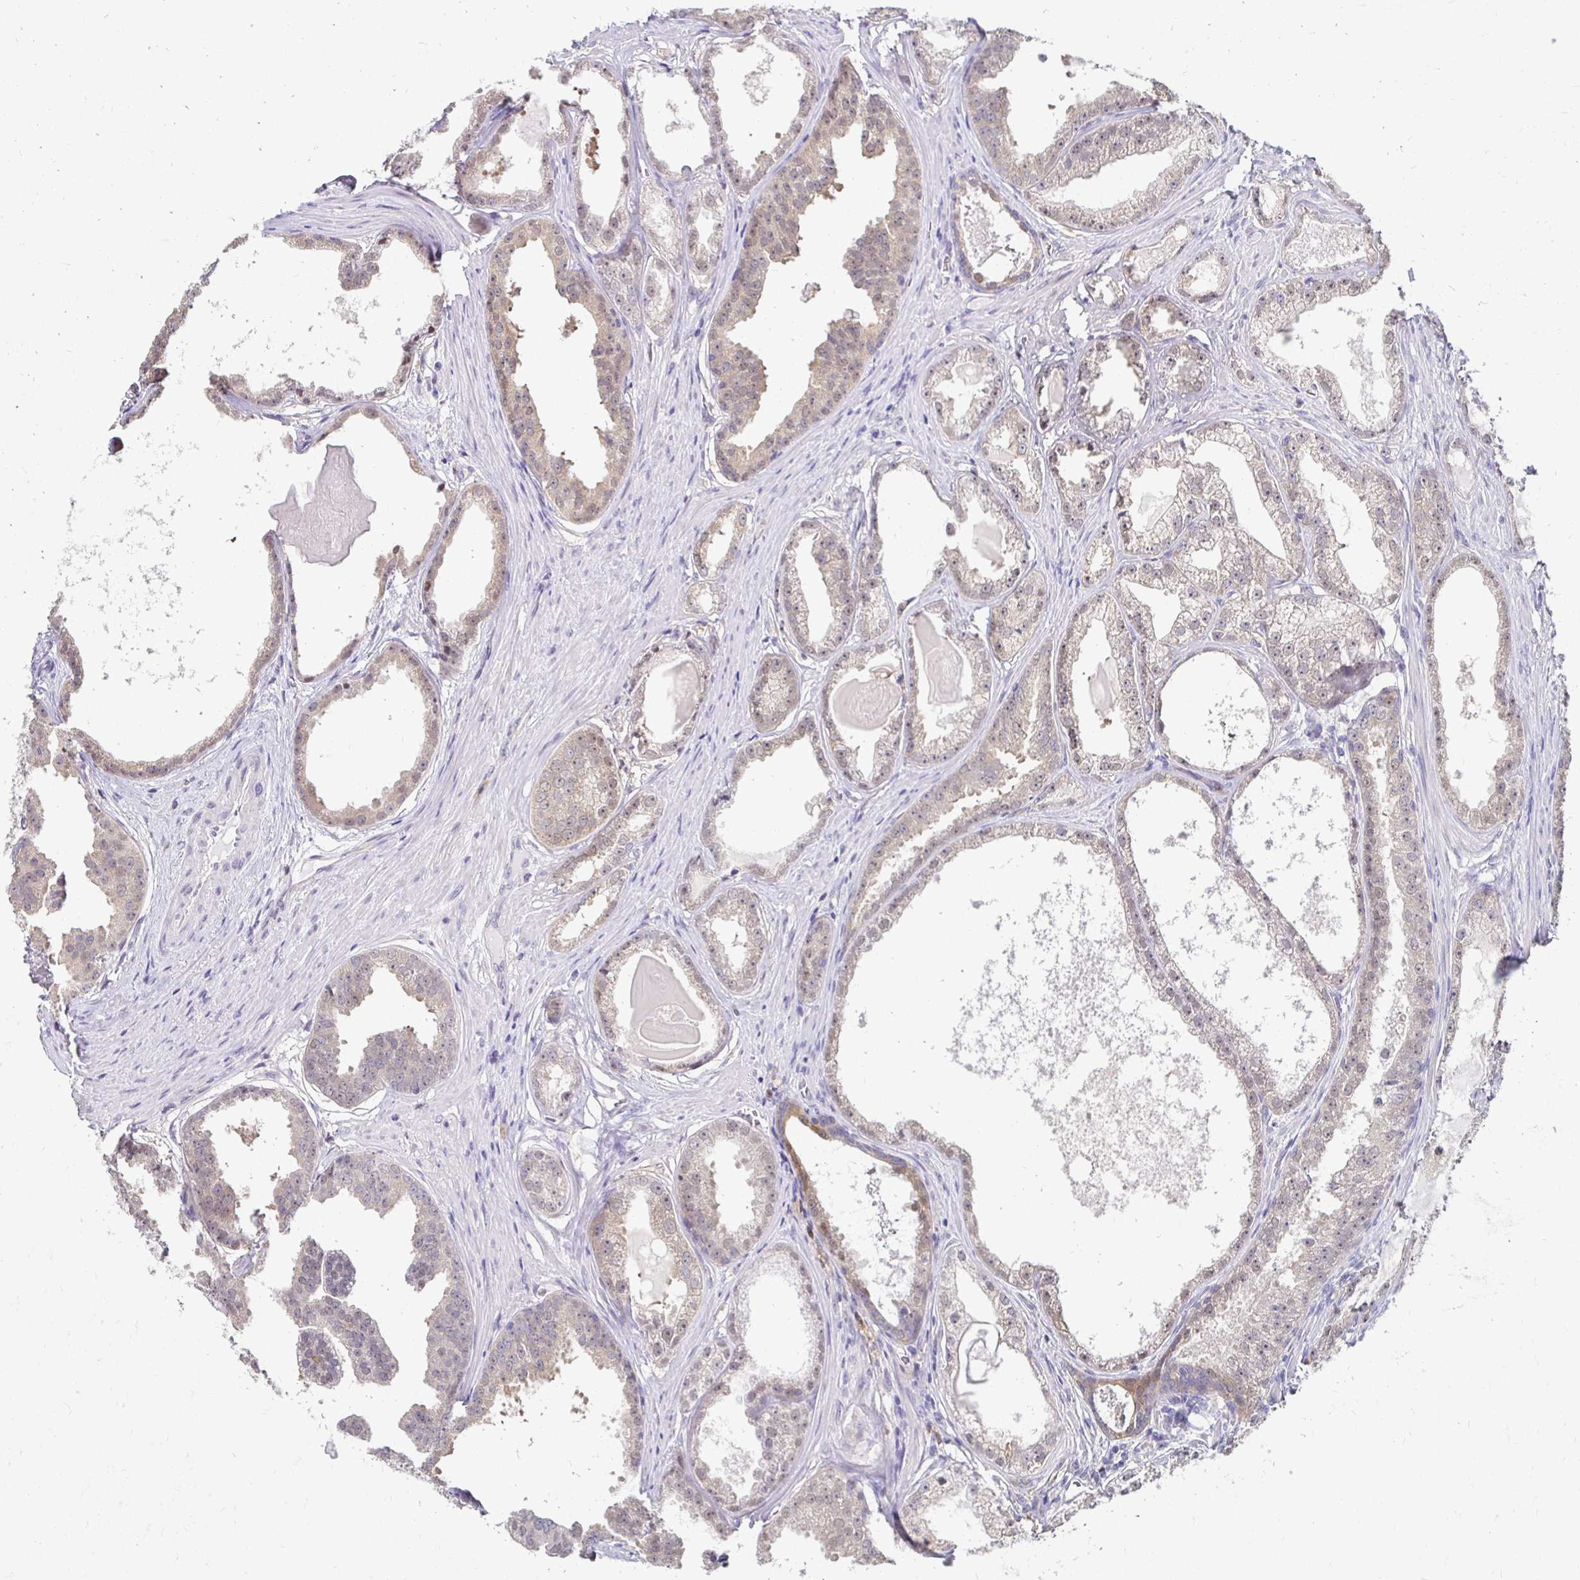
{"staining": {"intensity": "weak", "quantity": "<25%", "location": "cytoplasmic/membranous"}, "tissue": "prostate cancer", "cell_type": "Tumor cells", "image_type": "cancer", "snomed": [{"axis": "morphology", "description": "Adenocarcinoma, Low grade"}, {"axis": "topography", "description": "Prostate"}], "caption": "Immunohistochemistry image of human prostate cancer stained for a protein (brown), which reveals no expression in tumor cells.", "gene": "PADI2", "patient": {"sex": "male", "age": 65}}